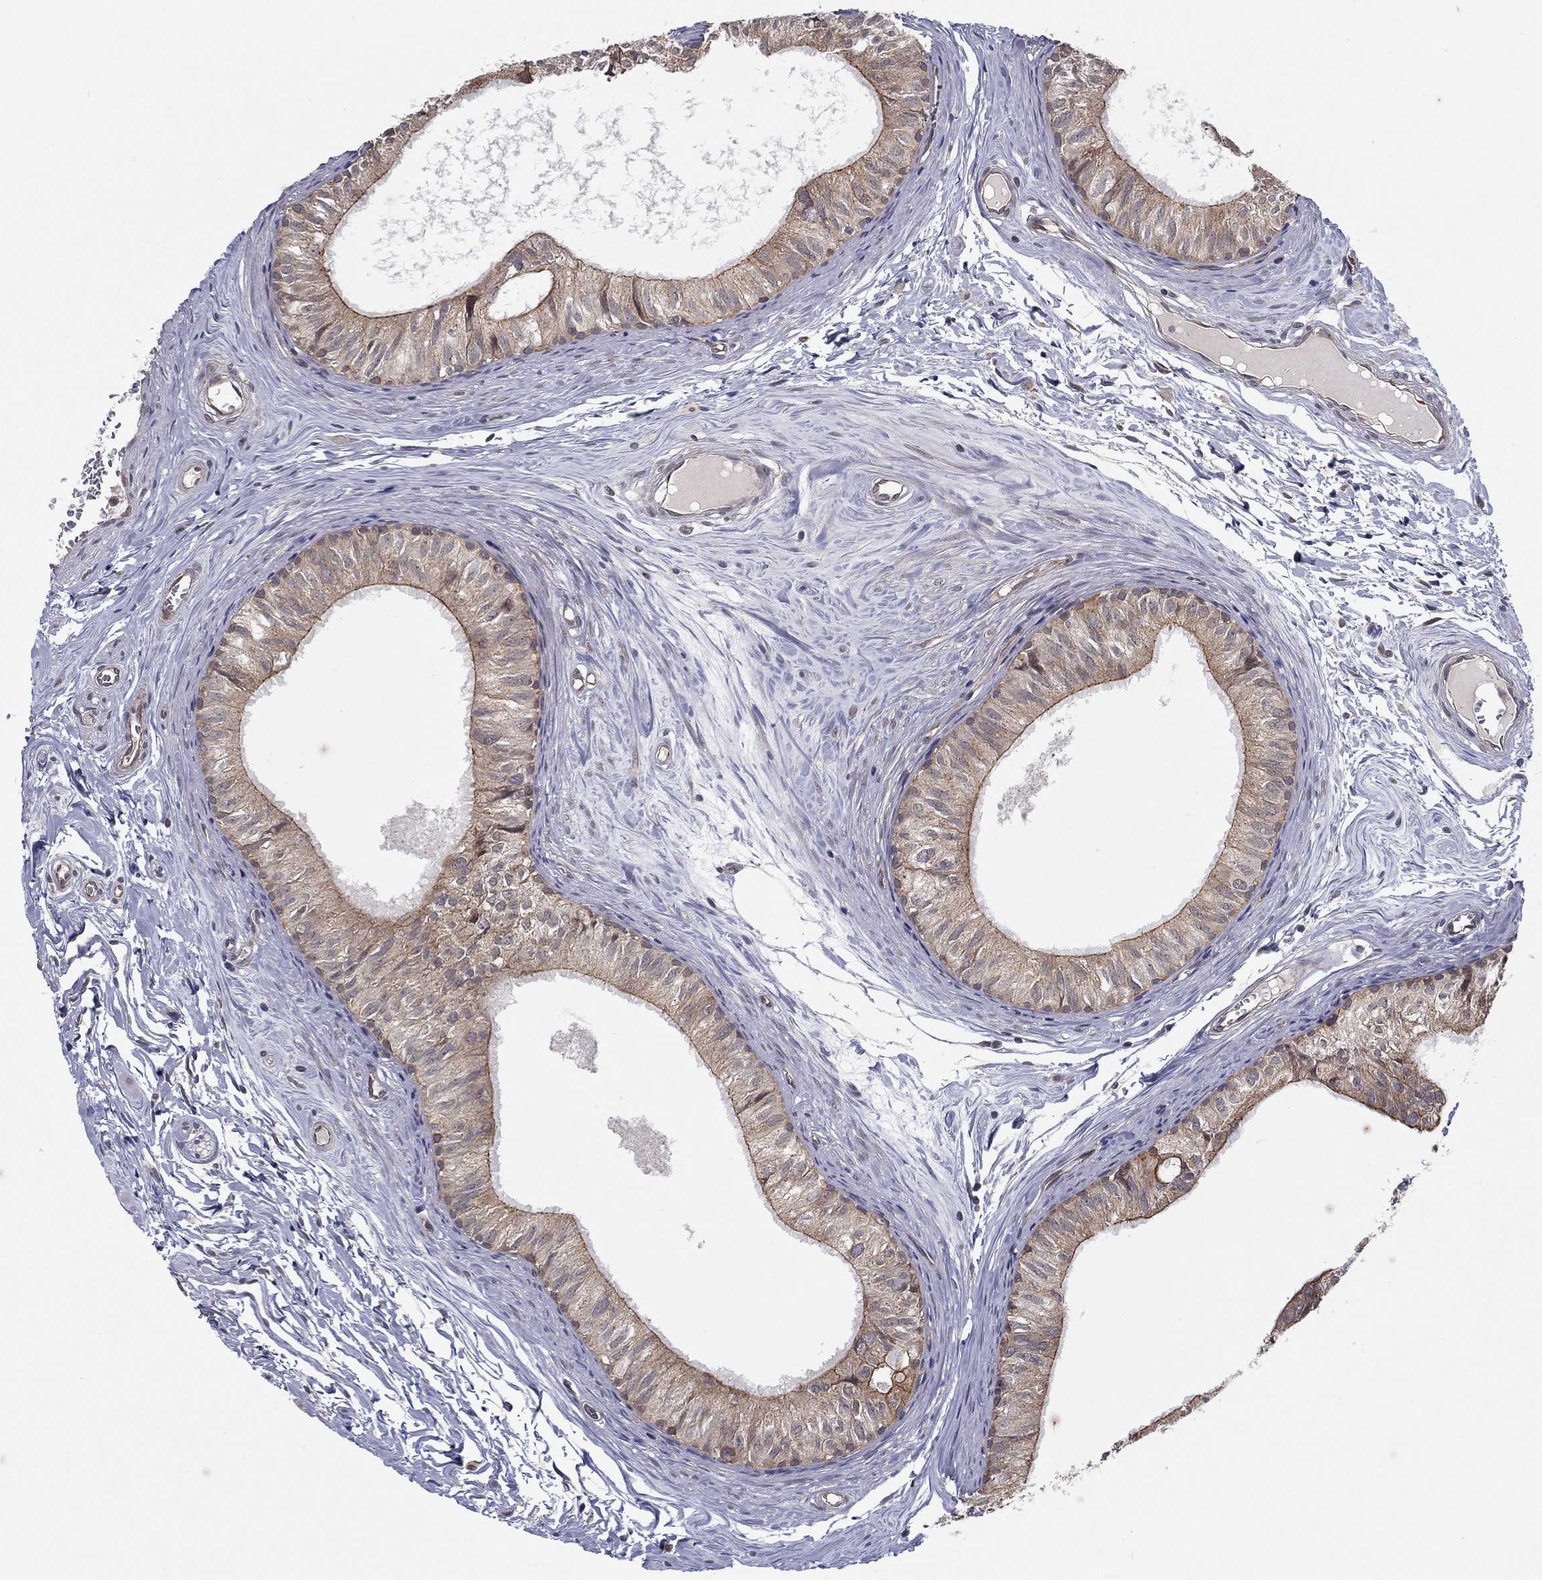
{"staining": {"intensity": "moderate", "quantity": "25%-75%", "location": "cytoplasmic/membranous"}, "tissue": "epididymis", "cell_type": "Glandular cells", "image_type": "normal", "snomed": [{"axis": "morphology", "description": "Normal tissue, NOS"}, {"axis": "topography", "description": "Epididymis"}], "caption": "Approximately 25%-75% of glandular cells in normal epididymis display moderate cytoplasmic/membranous protein positivity as visualized by brown immunohistochemical staining.", "gene": "UACA", "patient": {"sex": "male", "age": 52}}